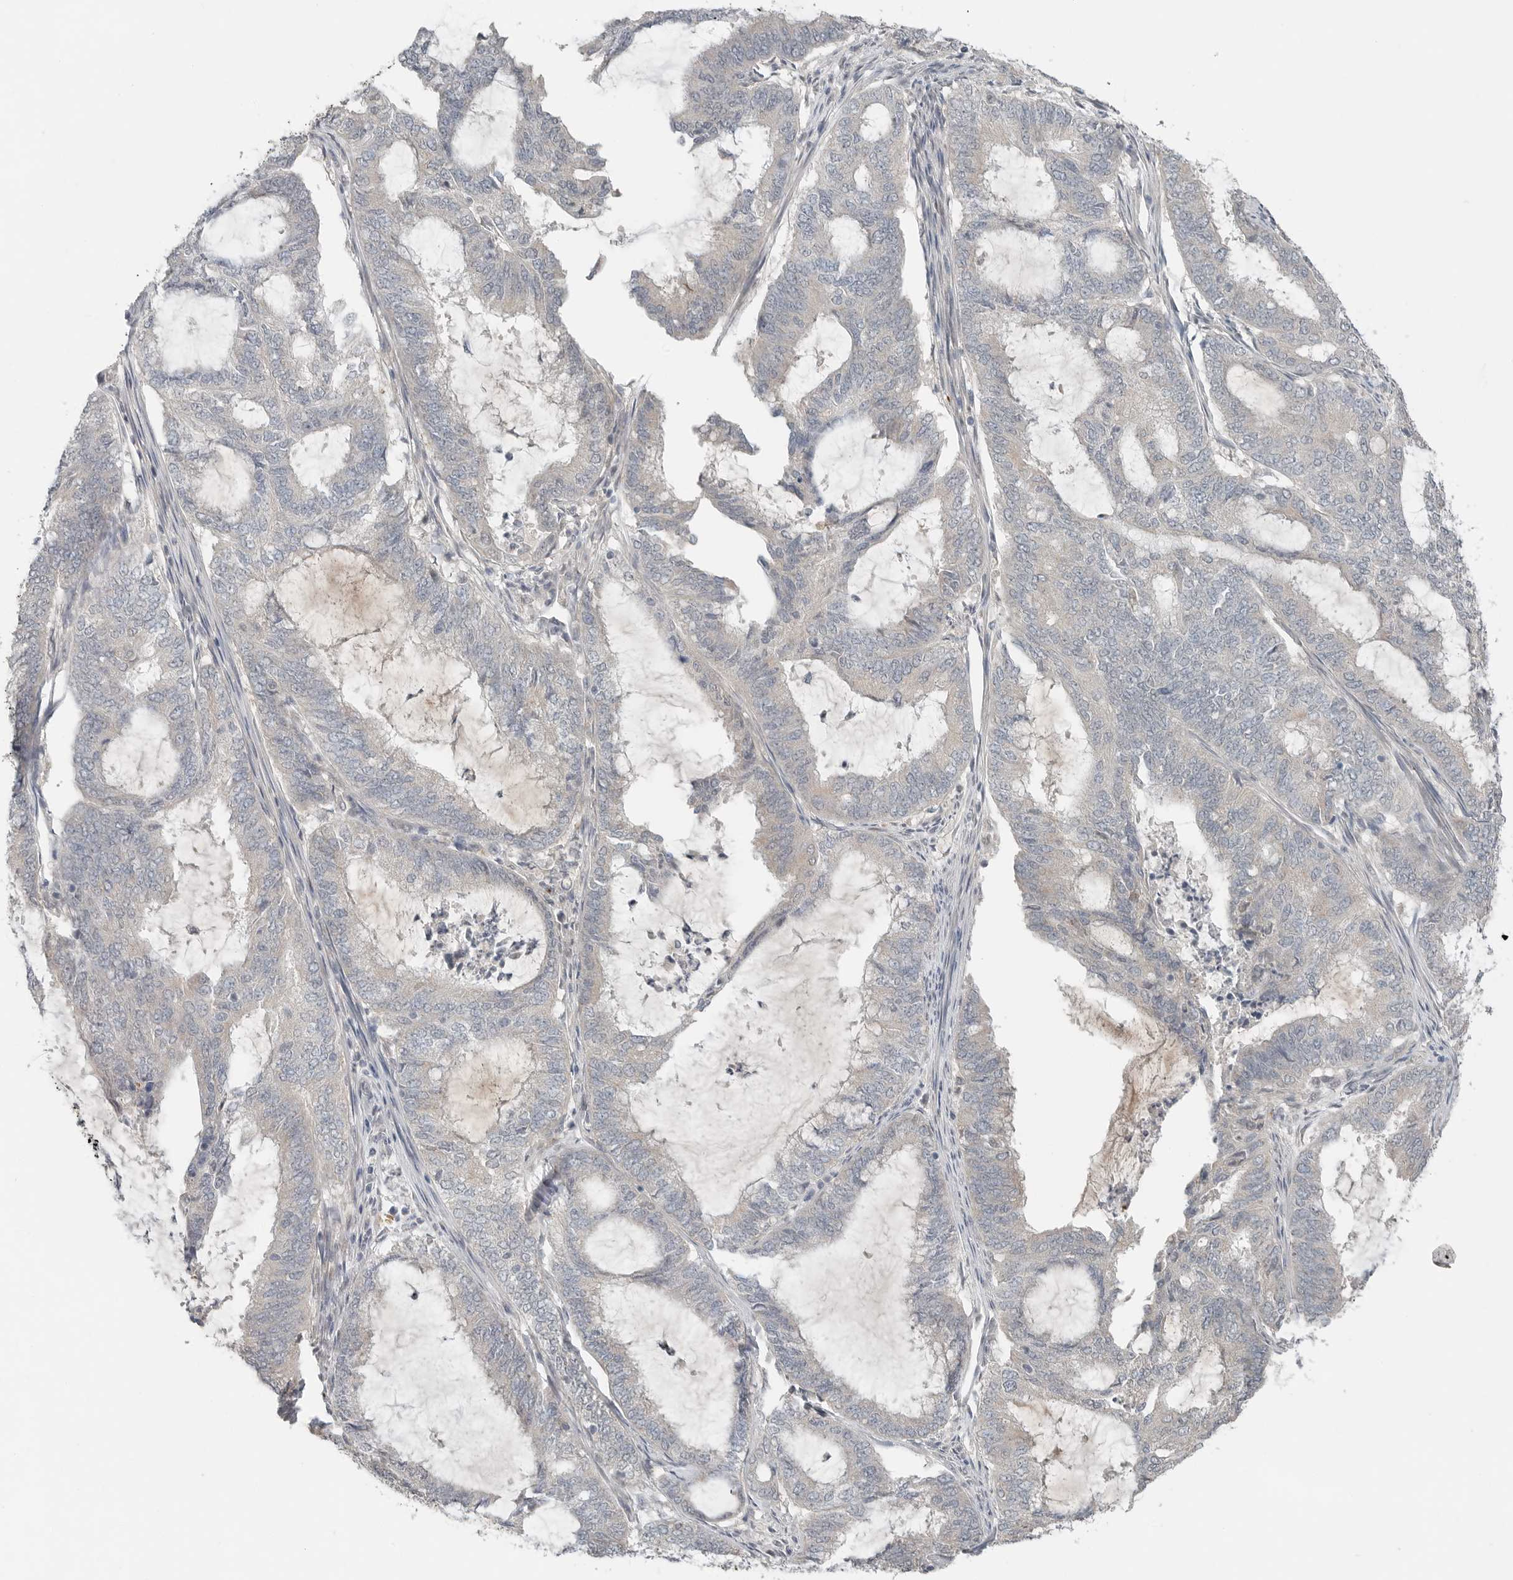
{"staining": {"intensity": "negative", "quantity": "none", "location": "none"}, "tissue": "endometrial cancer", "cell_type": "Tumor cells", "image_type": "cancer", "snomed": [{"axis": "morphology", "description": "Adenocarcinoma, NOS"}, {"axis": "topography", "description": "Endometrium"}], "caption": "IHC histopathology image of neoplastic tissue: endometrial cancer stained with DAB (3,3'-diaminobenzidine) exhibits no significant protein positivity in tumor cells. (Brightfield microscopy of DAB (3,3'-diaminobenzidine) immunohistochemistry (IHC) at high magnification).", "gene": "FCRLB", "patient": {"sex": "female", "age": 51}}